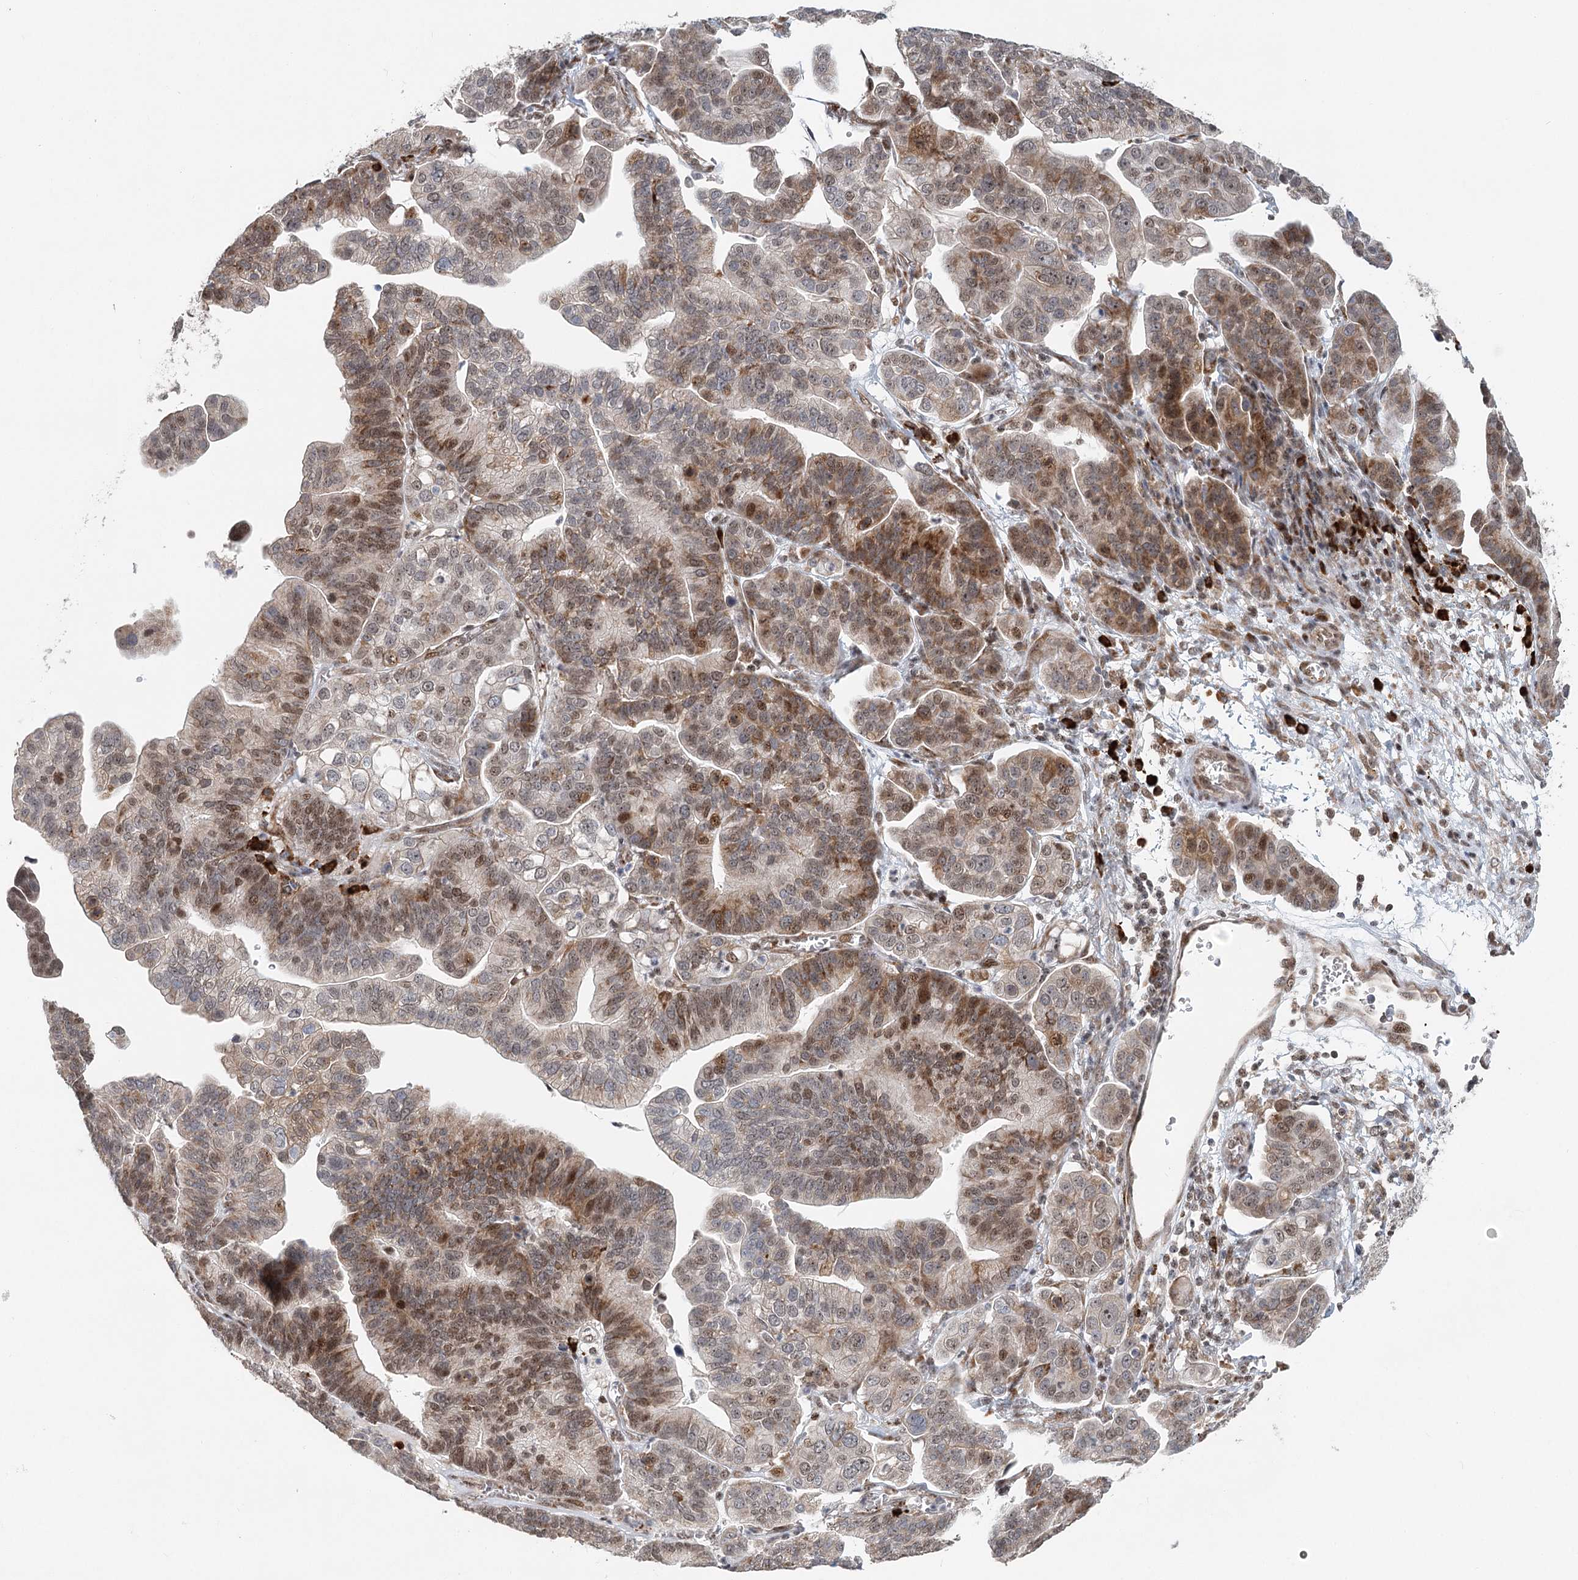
{"staining": {"intensity": "moderate", "quantity": ">75%", "location": "cytoplasmic/membranous,nuclear"}, "tissue": "ovarian cancer", "cell_type": "Tumor cells", "image_type": "cancer", "snomed": [{"axis": "morphology", "description": "Cystadenocarcinoma, serous, NOS"}, {"axis": "topography", "description": "Ovary"}], "caption": "This histopathology image demonstrates immunohistochemistry staining of human serous cystadenocarcinoma (ovarian), with medium moderate cytoplasmic/membranous and nuclear staining in approximately >75% of tumor cells.", "gene": "BNIP5", "patient": {"sex": "female", "age": 56}}